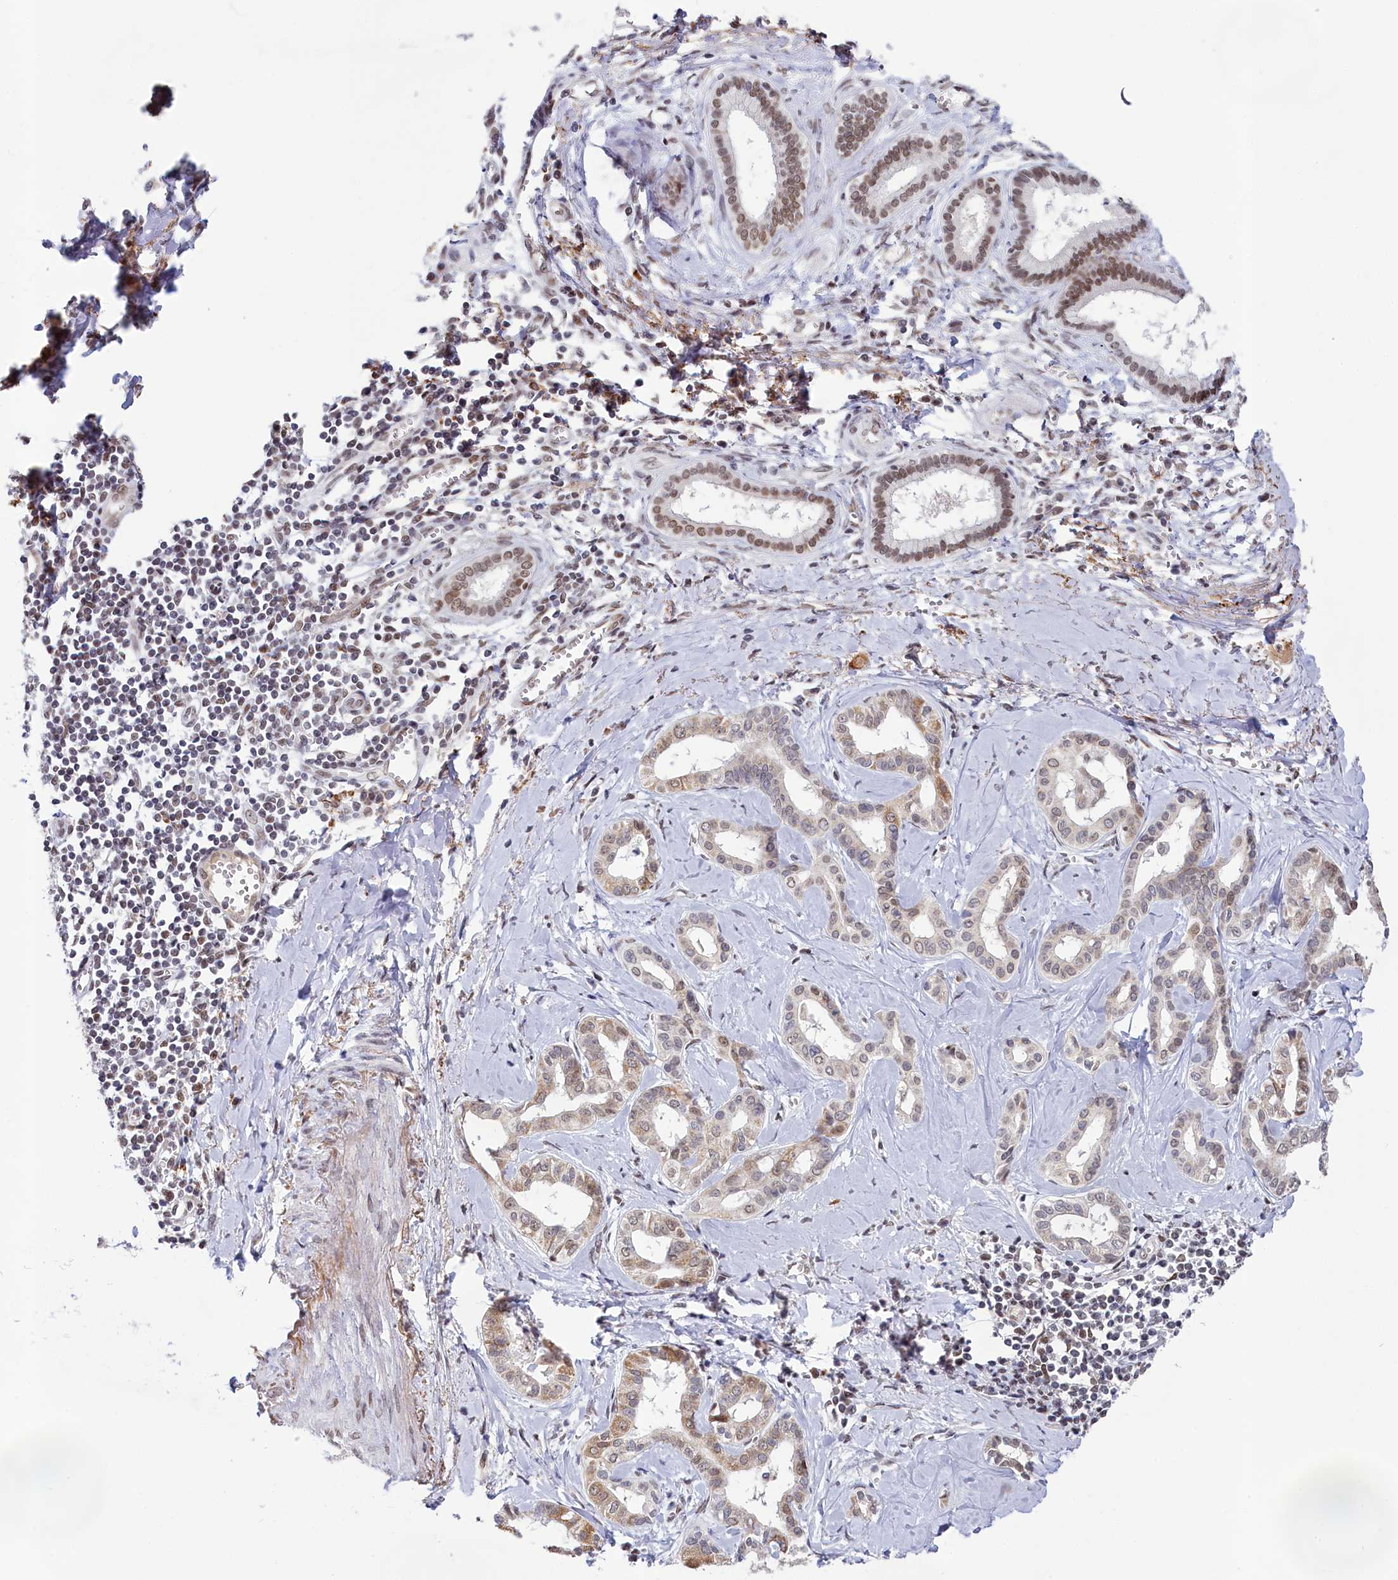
{"staining": {"intensity": "weak", "quantity": "25%-75%", "location": "cytoplasmic/membranous,nuclear"}, "tissue": "liver cancer", "cell_type": "Tumor cells", "image_type": "cancer", "snomed": [{"axis": "morphology", "description": "Cholangiocarcinoma"}, {"axis": "topography", "description": "Liver"}], "caption": "Weak cytoplasmic/membranous and nuclear staining for a protein is seen in about 25%-75% of tumor cells of liver cancer (cholangiocarcinoma) using IHC.", "gene": "PPHLN1", "patient": {"sex": "female", "age": 77}}